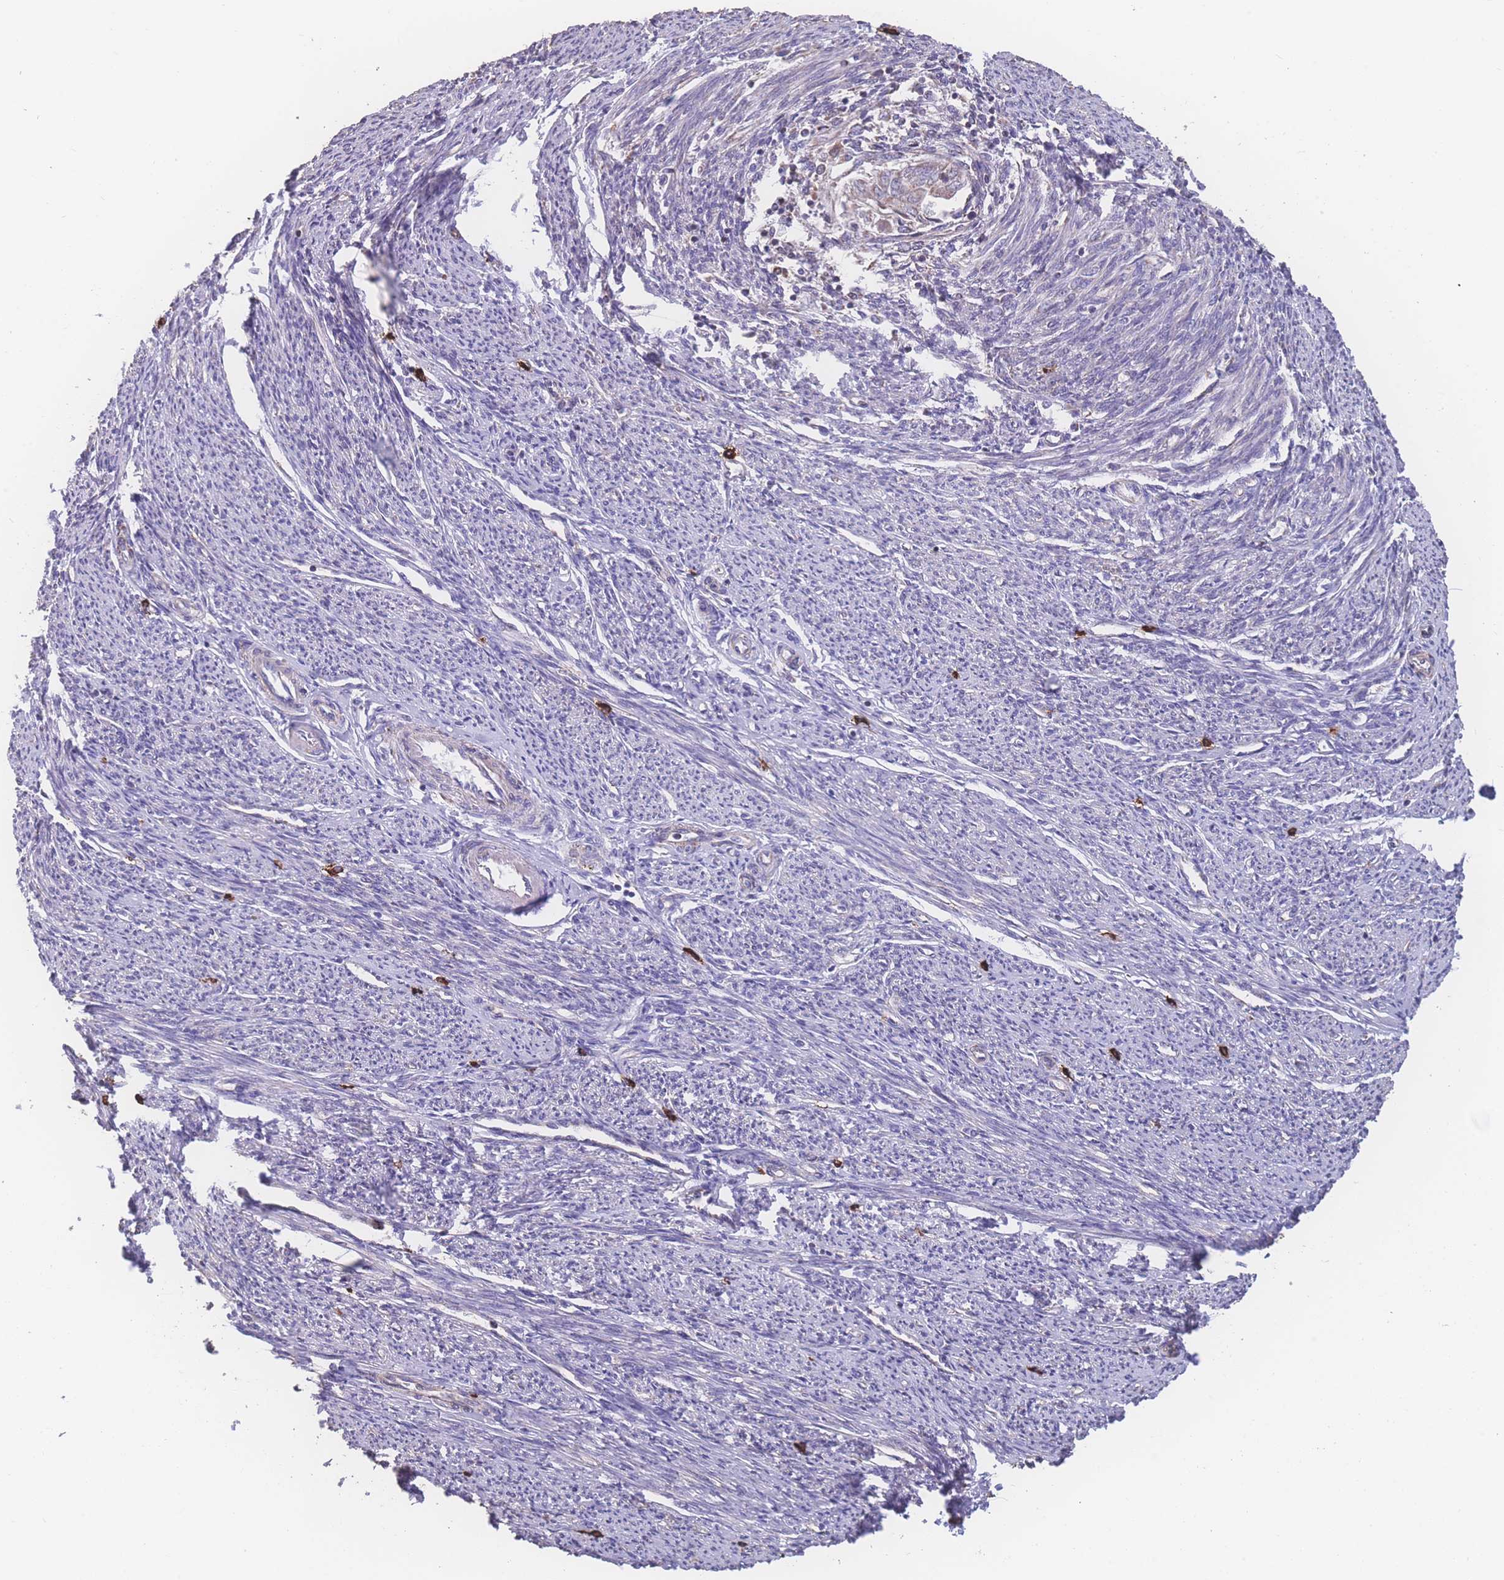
{"staining": {"intensity": "weak", "quantity": "<25%", "location": "cytoplasmic/membranous"}, "tissue": "smooth muscle", "cell_type": "Smooth muscle cells", "image_type": "normal", "snomed": [{"axis": "morphology", "description": "Normal tissue, NOS"}, {"axis": "topography", "description": "Smooth muscle"}, {"axis": "topography", "description": "Uterus"}], "caption": "DAB immunohistochemical staining of benign human smooth muscle displays no significant staining in smooth muscle cells.", "gene": "SGSM3", "patient": {"sex": "female", "age": 59}}